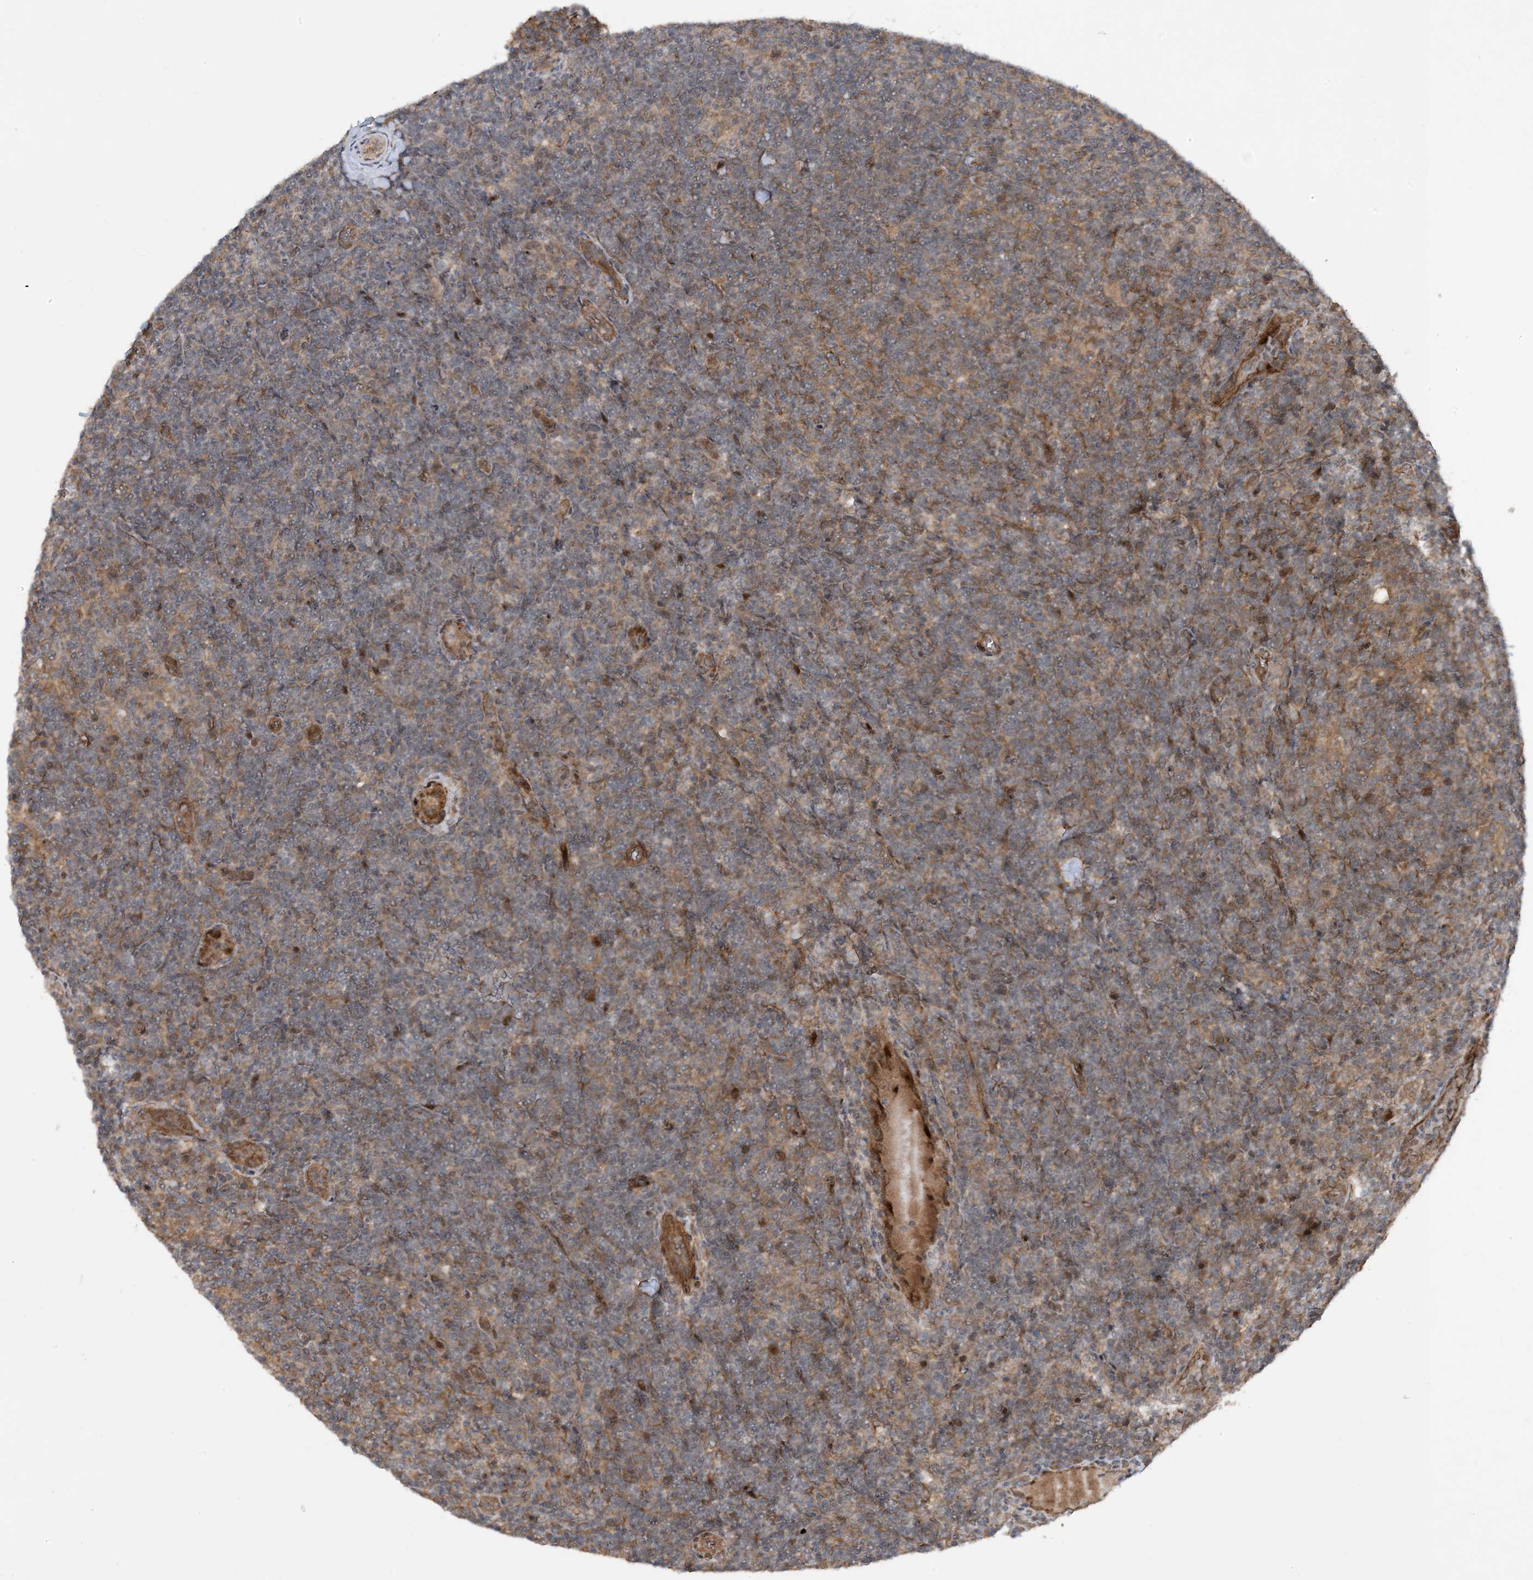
{"staining": {"intensity": "moderate", "quantity": ">75%", "location": "cytoplasmic/membranous"}, "tissue": "lymphoma", "cell_type": "Tumor cells", "image_type": "cancer", "snomed": [{"axis": "morphology", "description": "Hodgkin's disease, NOS"}, {"axis": "topography", "description": "Lymph node"}], "caption": "Hodgkin's disease tissue displays moderate cytoplasmic/membranous positivity in about >75% of tumor cells (IHC, brightfield microscopy, high magnification).", "gene": "HEMK1", "patient": {"sex": "female", "age": 57}}